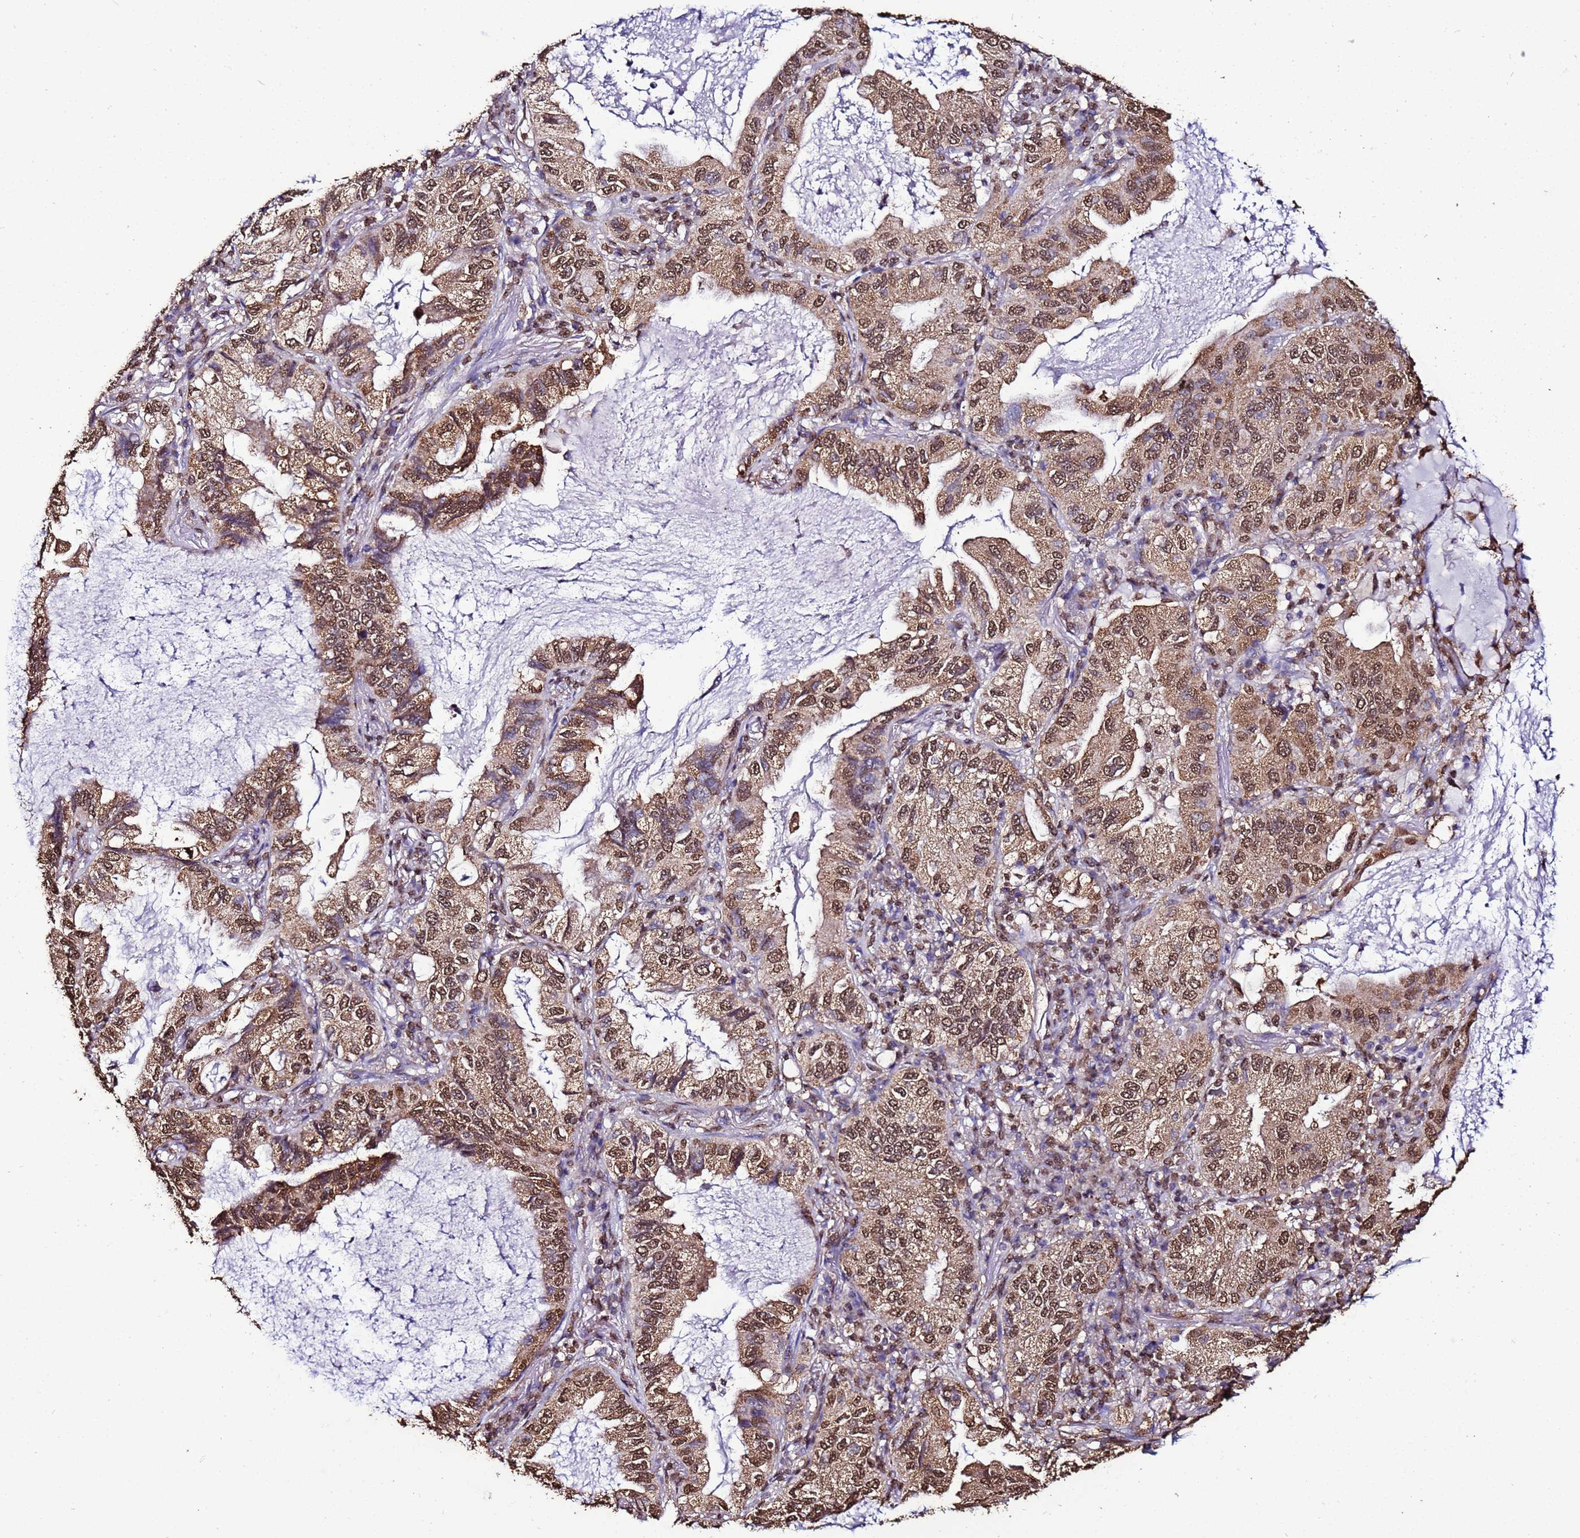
{"staining": {"intensity": "strong", "quantity": ">75%", "location": "cytoplasmic/membranous,nuclear"}, "tissue": "lung cancer", "cell_type": "Tumor cells", "image_type": "cancer", "snomed": [{"axis": "morphology", "description": "Adenocarcinoma, NOS"}, {"axis": "topography", "description": "Lung"}], "caption": "Protein expression analysis of human lung cancer (adenocarcinoma) reveals strong cytoplasmic/membranous and nuclear positivity in about >75% of tumor cells.", "gene": "TRIP6", "patient": {"sex": "female", "age": 69}}